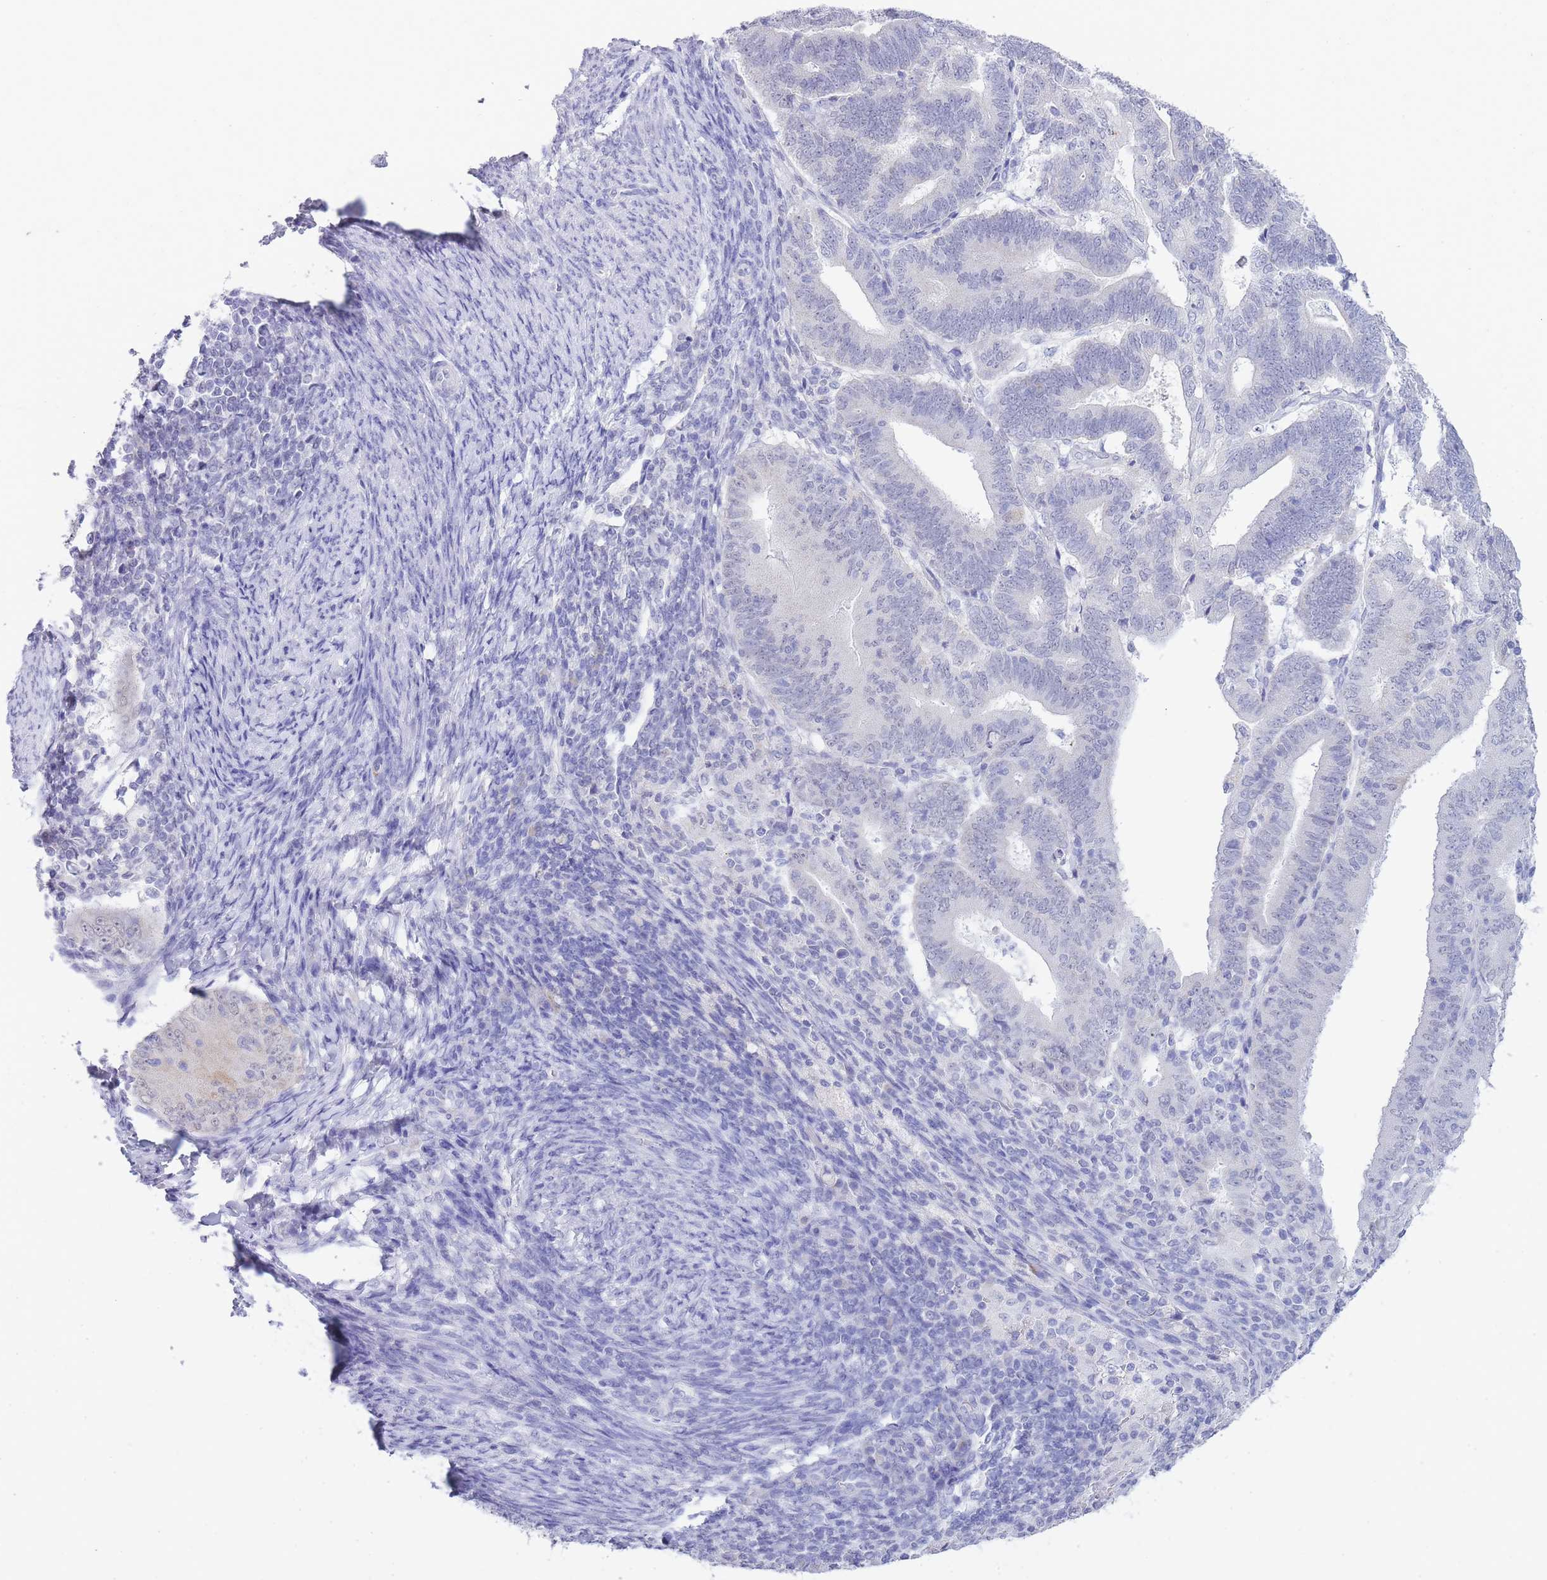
{"staining": {"intensity": "negative", "quantity": "none", "location": "none"}, "tissue": "endometrial cancer", "cell_type": "Tumor cells", "image_type": "cancer", "snomed": [{"axis": "morphology", "description": "Adenocarcinoma, NOS"}, {"axis": "topography", "description": "Endometrium"}], "caption": "Immunohistochemistry (IHC) image of human endometrial cancer stained for a protein (brown), which exhibits no expression in tumor cells. (Immunohistochemistry (IHC), brightfield microscopy, high magnification).", "gene": "FRAT2", "patient": {"sex": "female", "age": 70}}